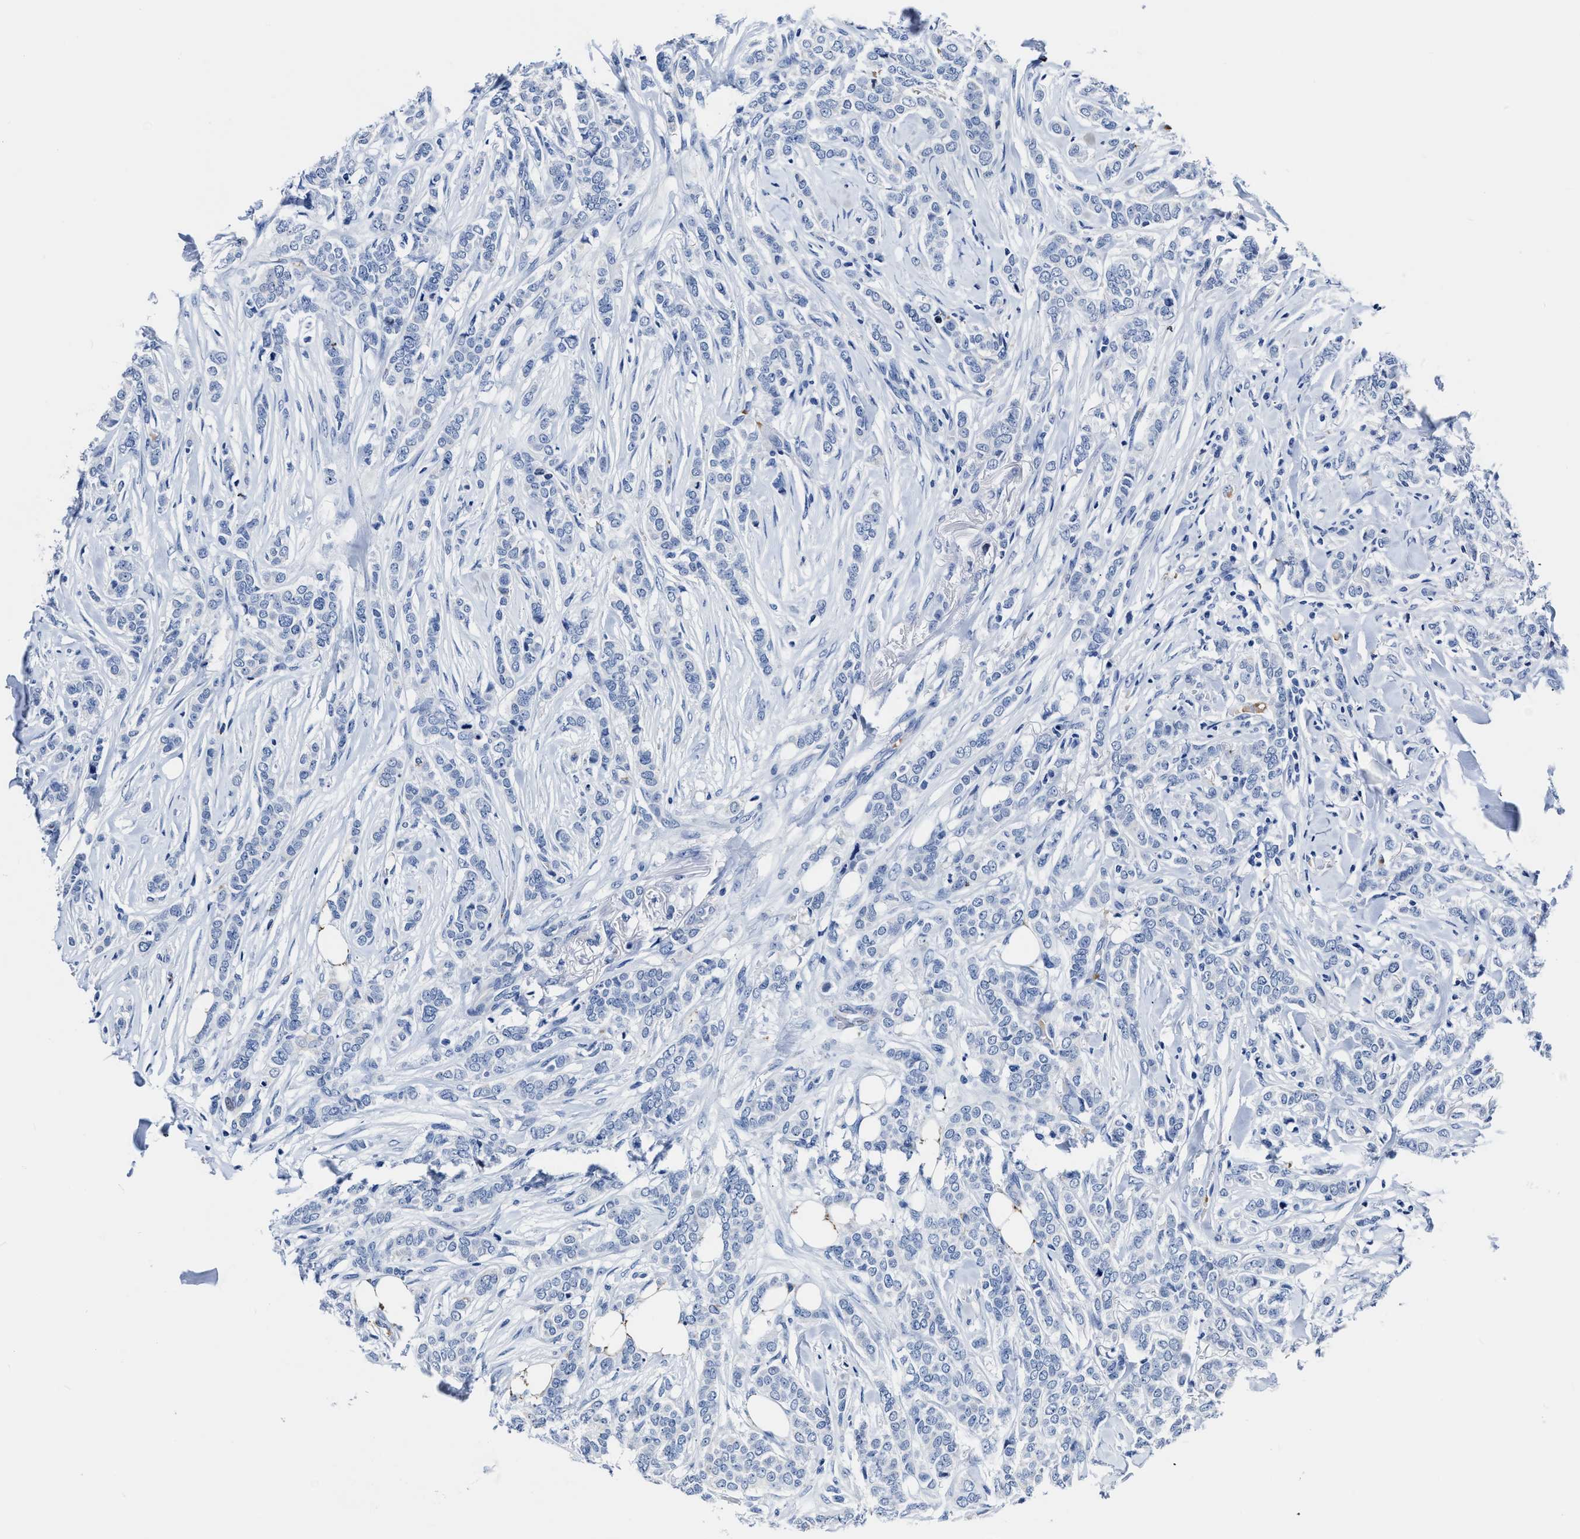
{"staining": {"intensity": "negative", "quantity": "none", "location": "none"}, "tissue": "breast cancer", "cell_type": "Tumor cells", "image_type": "cancer", "snomed": [{"axis": "morphology", "description": "Lobular carcinoma"}, {"axis": "topography", "description": "Skin"}, {"axis": "topography", "description": "Breast"}], "caption": "The immunohistochemistry (IHC) image has no significant positivity in tumor cells of breast lobular carcinoma tissue.", "gene": "KCNMB3", "patient": {"sex": "female", "age": 46}}